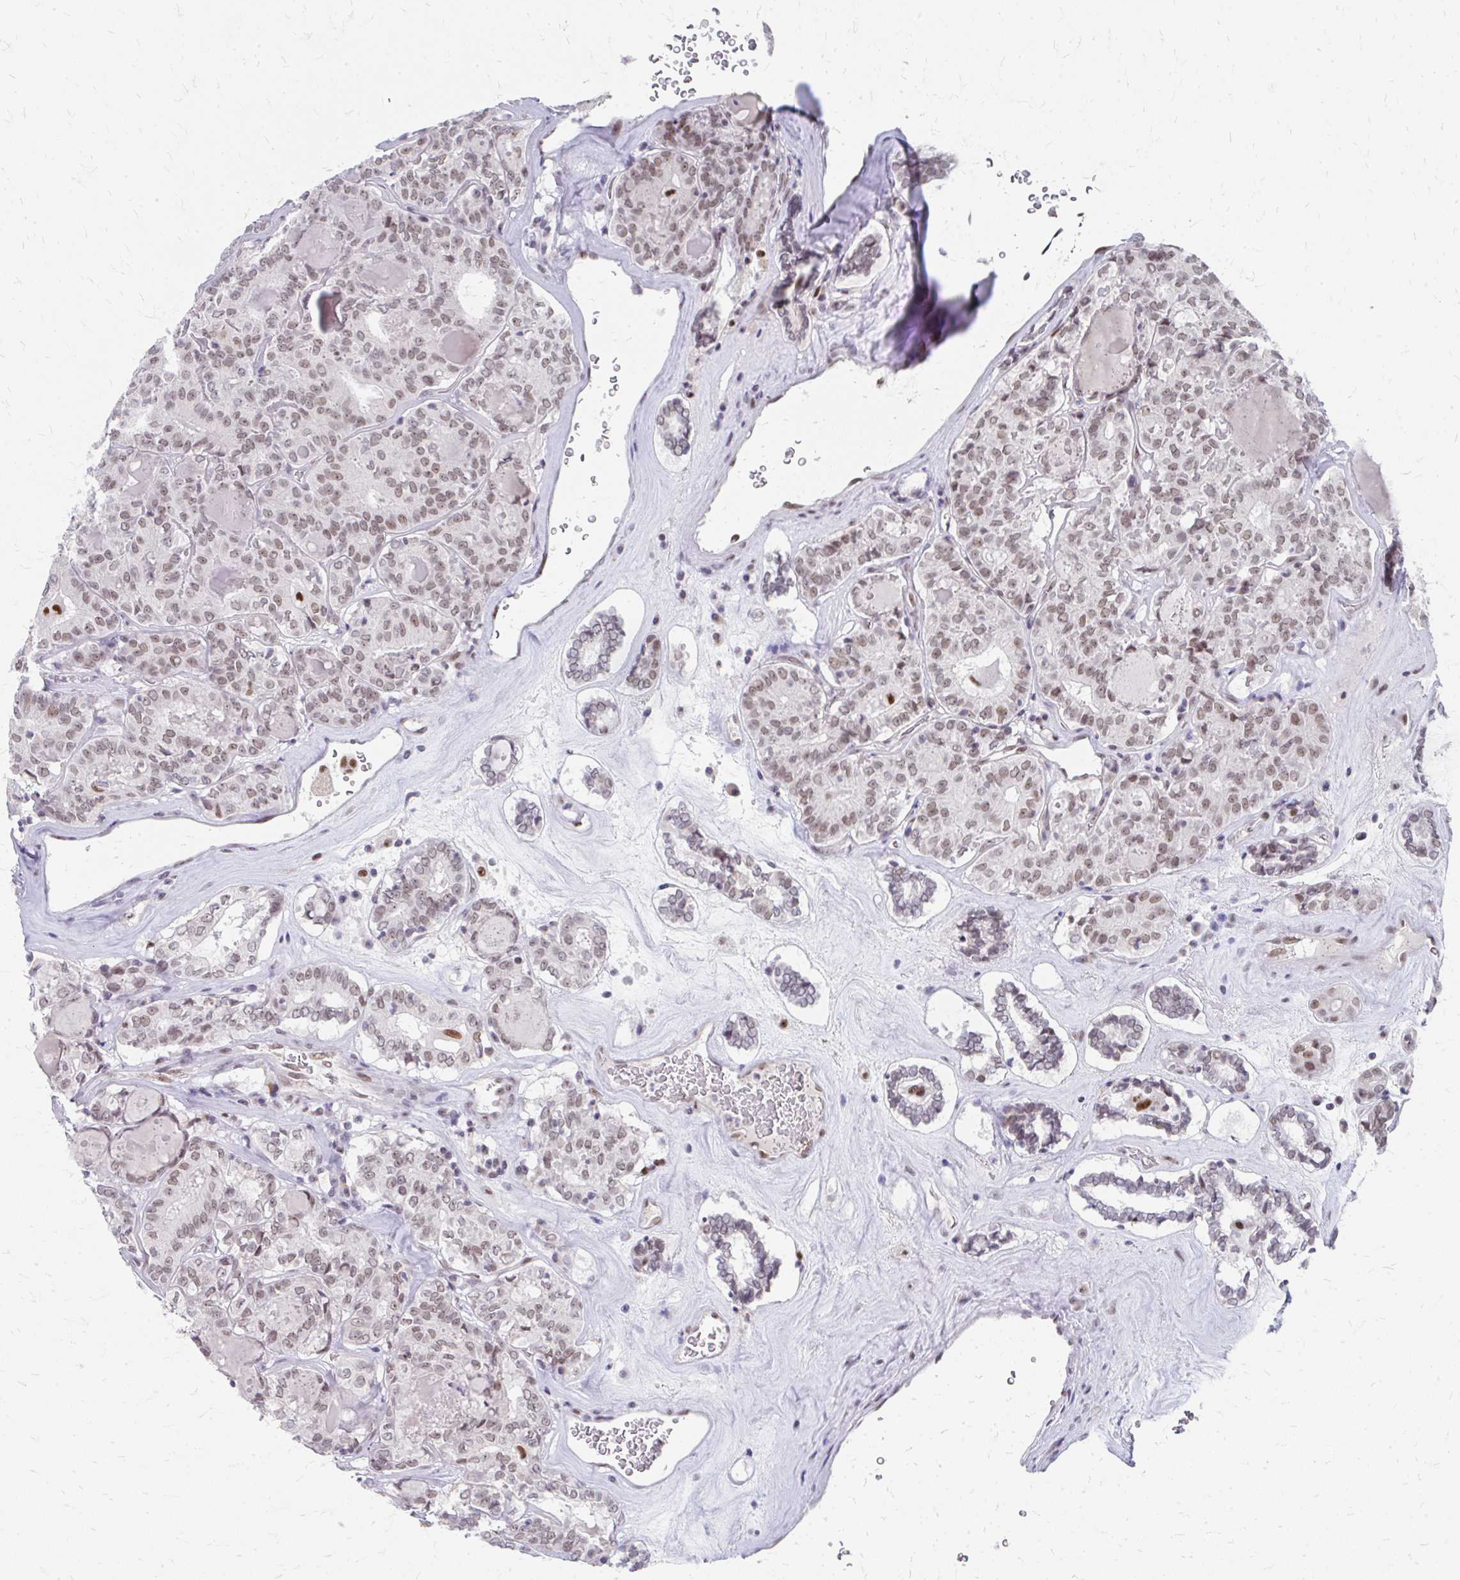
{"staining": {"intensity": "moderate", "quantity": ">75%", "location": "nuclear"}, "tissue": "thyroid cancer", "cell_type": "Tumor cells", "image_type": "cancer", "snomed": [{"axis": "morphology", "description": "Papillary adenocarcinoma, NOS"}, {"axis": "topography", "description": "Thyroid gland"}], "caption": "Thyroid cancer (papillary adenocarcinoma) stained with immunohistochemistry (IHC) shows moderate nuclear positivity in about >75% of tumor cells. The protein of interest is stained brown, and the nuclei are stained in blue (DAB IHC with brightfield microscopy, high magnification).", "gene": "GTF2H1", "patient": {"sex": "female", "age": 72}}